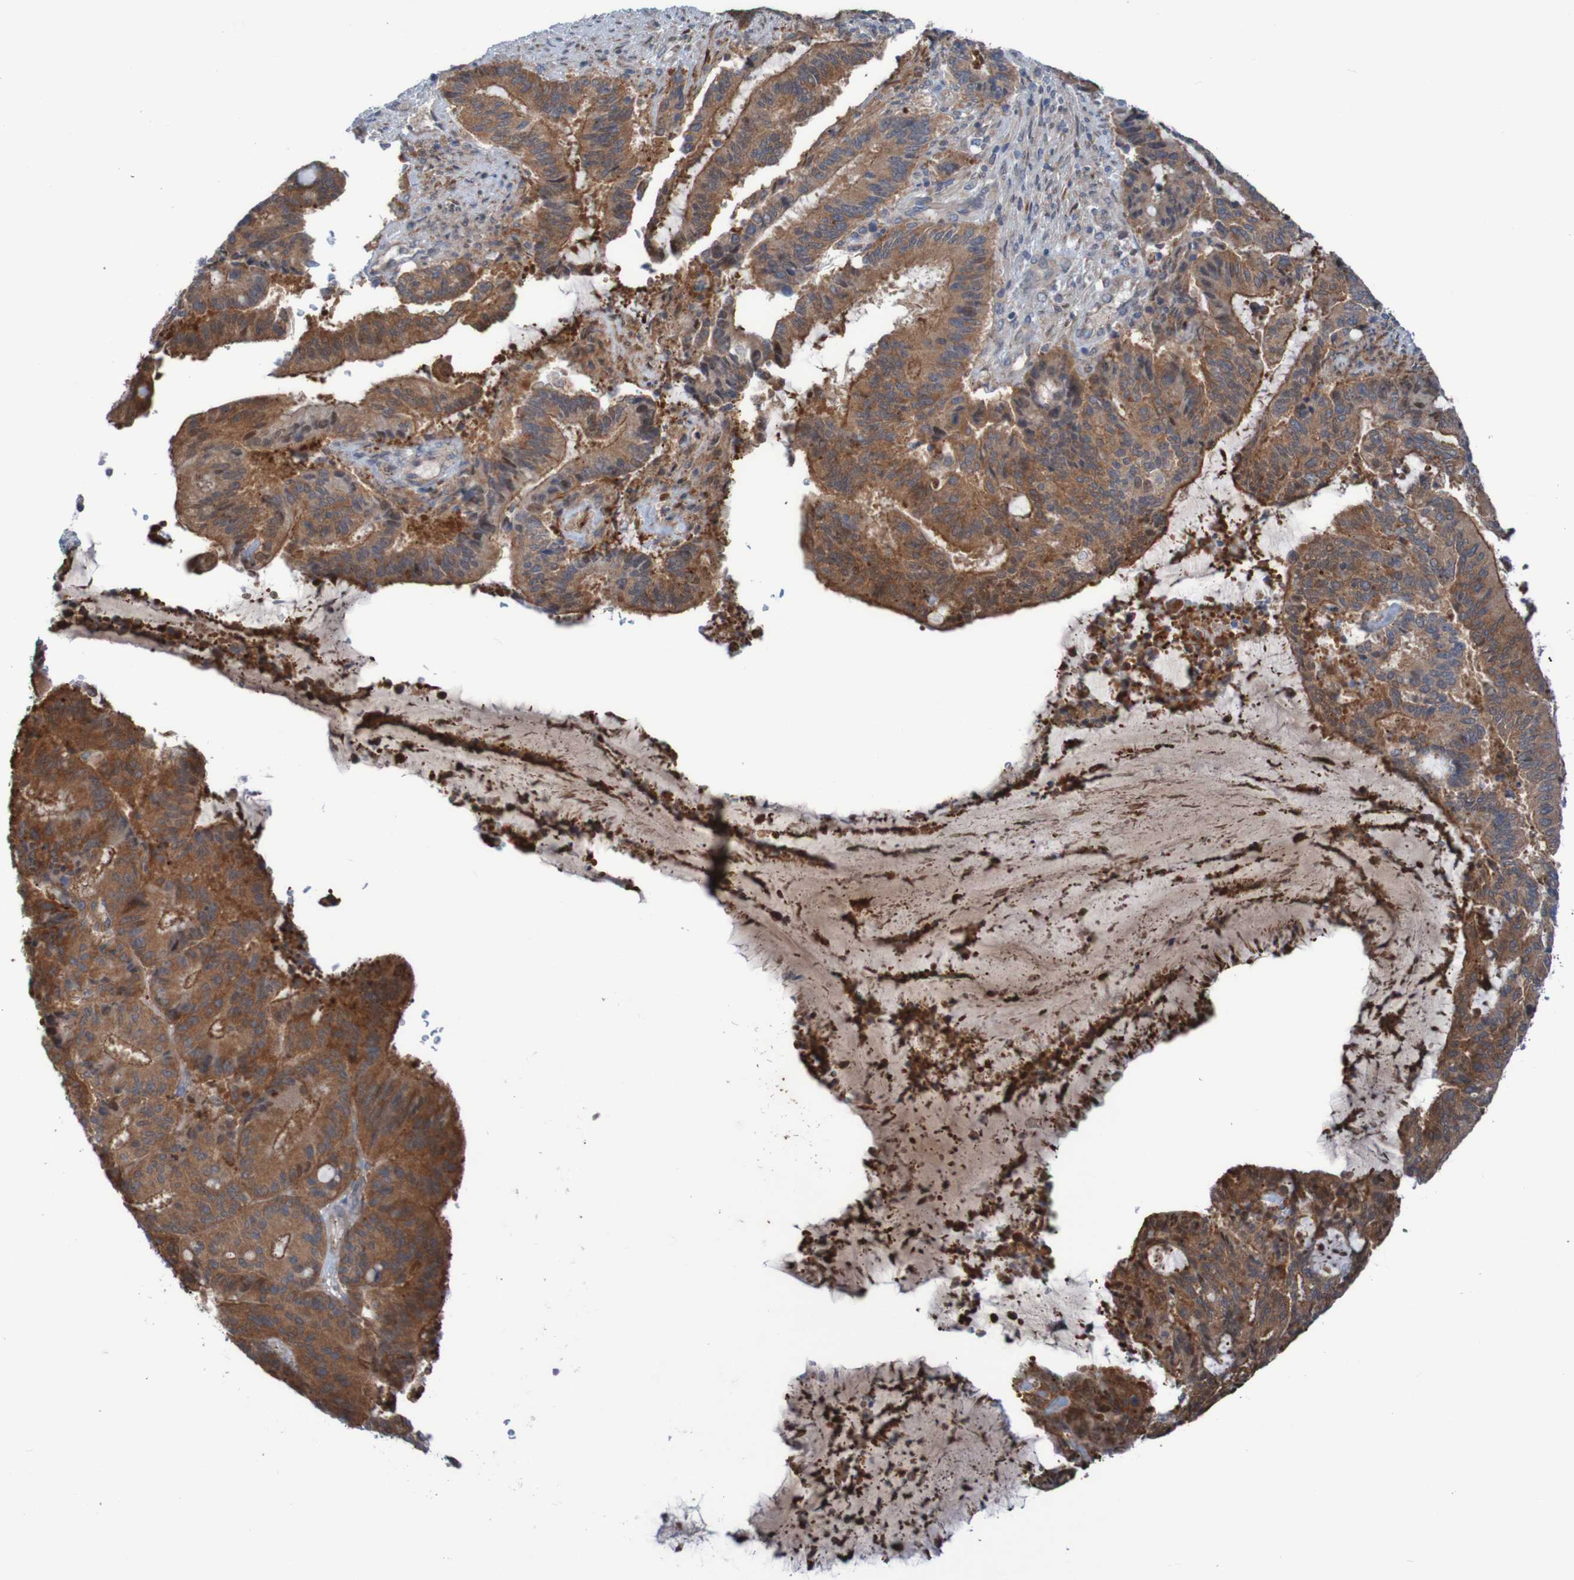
{"staining": {"intensity": "strong", "quantity": ">75%", "location": "cytoplasmic/membranous"}, "tissue": "liver cancer", "cell_type": "Tumor cells", "image_type": "cancer", "snomed": [{"axis": "morphology", "description": "Cholangiocarcinoma"}, {"axis": "topography", "description": "Liver"}], "caption": "Liver cancer (cholangiocarcinoma) was stained to show a protein in brown. There is high levels of strong cytoplasmic/membranous positivity in approximately >75% of tumor cells.", "gene": "ANGPT4", "patient": {"sex": "female", "age": 73}}